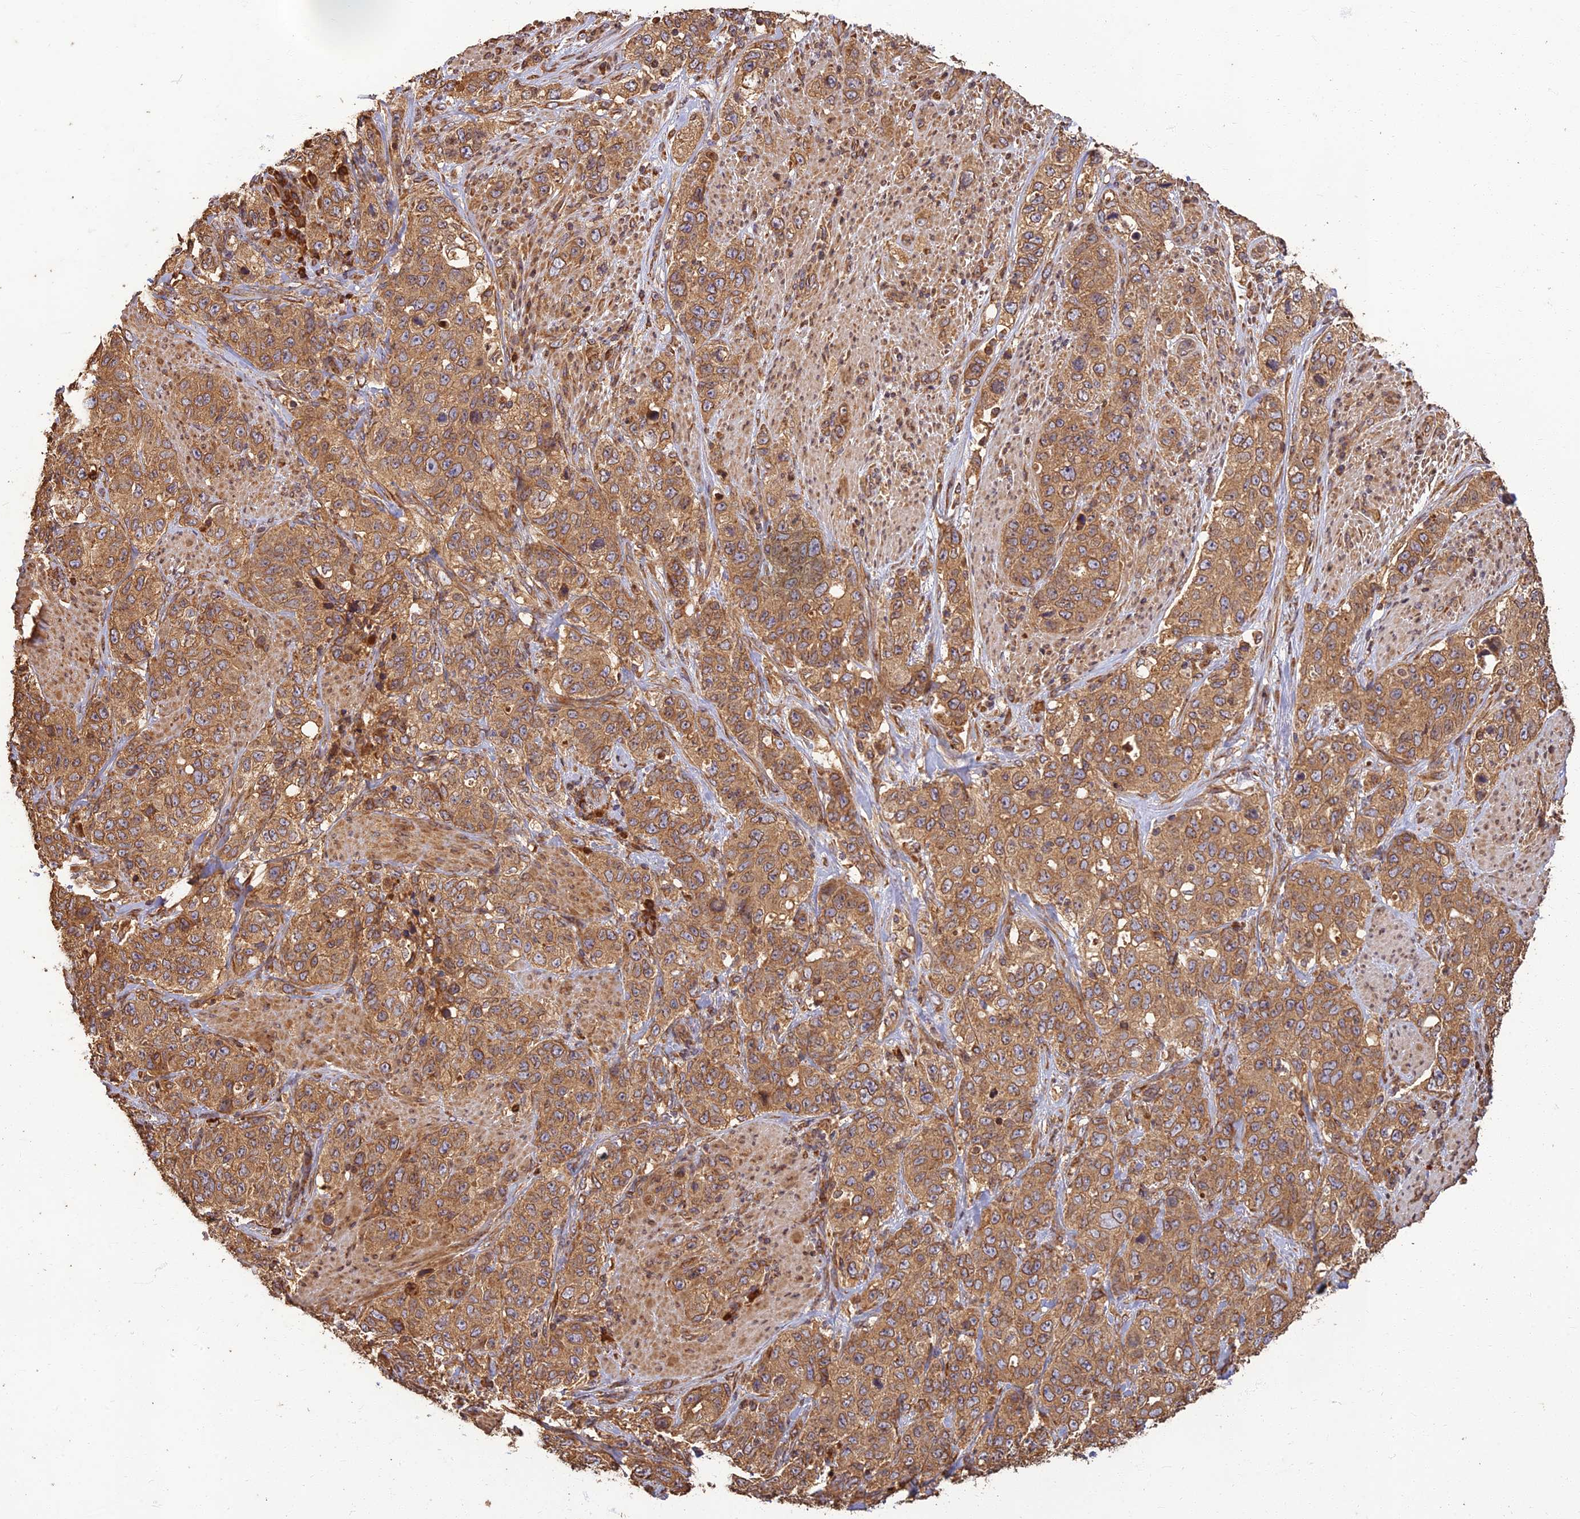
{"staining": {"intensity": "moderate", "quantity": ">75%", "location": "cytoplasmic/membranous"}, "tissue": "stomach cancer", "cell_type": "Tumor cells", "image_type": "cancer", "snomed": [{"axis": "morphology", "description": "Adenocarcinoma, NOS"}, {"axis": "topography", "description": "Stomach"}], "caption": "Tumor cells display moderate cytoplasmic/membranous staining in approximately >75% of cells in stomach adenocarcinoma.", "gene": "CORO1C", "patient": {"sex": "male", "age": 48}}